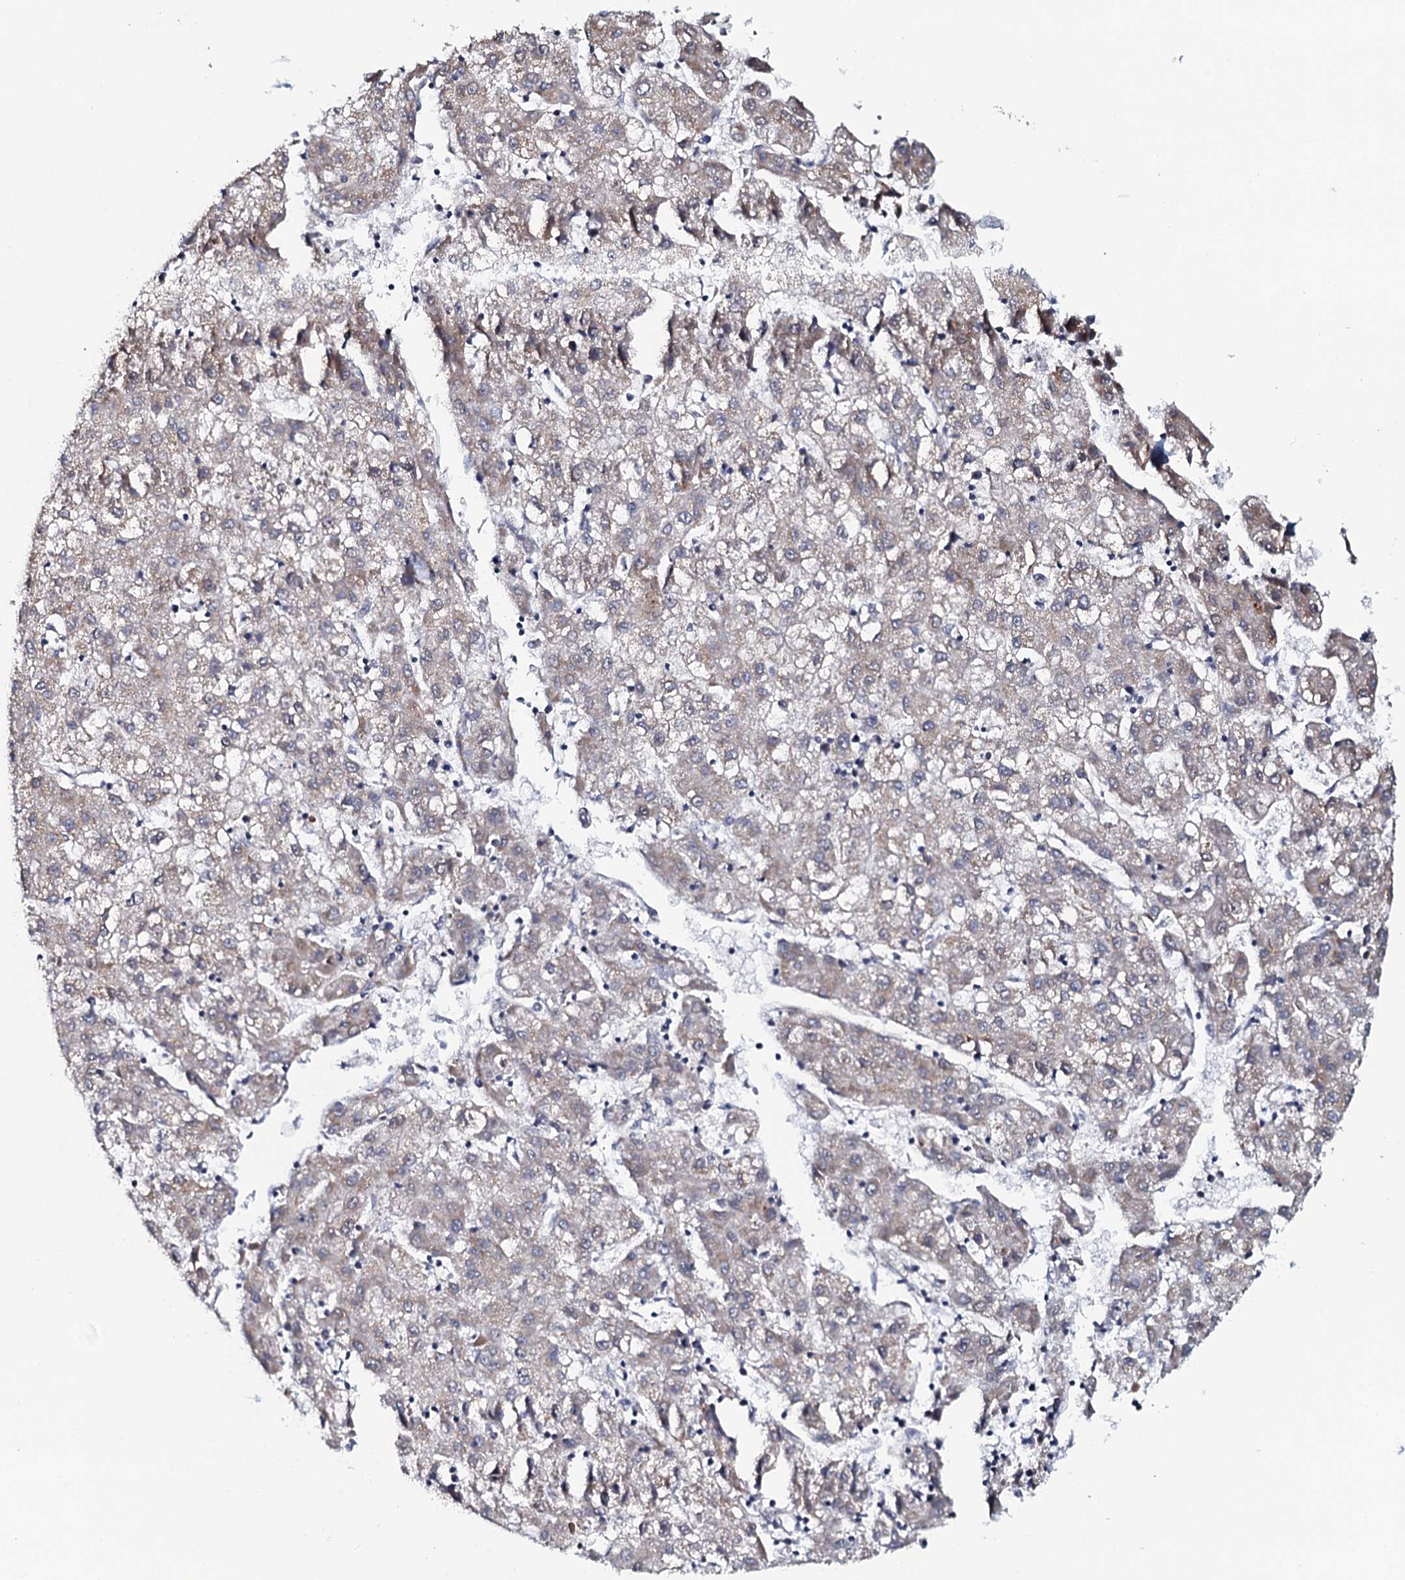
{"staining": {"intensity": "weak", "quantity": "25%-75%", "location": "cytoplasmic/membranous"}, "tissue": "liver cancer", "cell_type": "Tumor cells", "image_type": "cancer", "snomed": [{"axis": "morphology", "description": "Carcinoma, Hepatocellular, NOS"}, {"axis": "topography", "description": "Liver"}], "caption": "An immunohistochemistry (IHC) image of tumor tissue is shown. Protein staining in brown highlights weak cytoplasmic/membranous positivity in liver cancer (hepatocellular carcinoma) within tumor cells. (brown staining indicates protein expression, while blue staining denotes nuclei).", "gene": "KCTD4", "patient": {"sex": "male", "age": 72}}